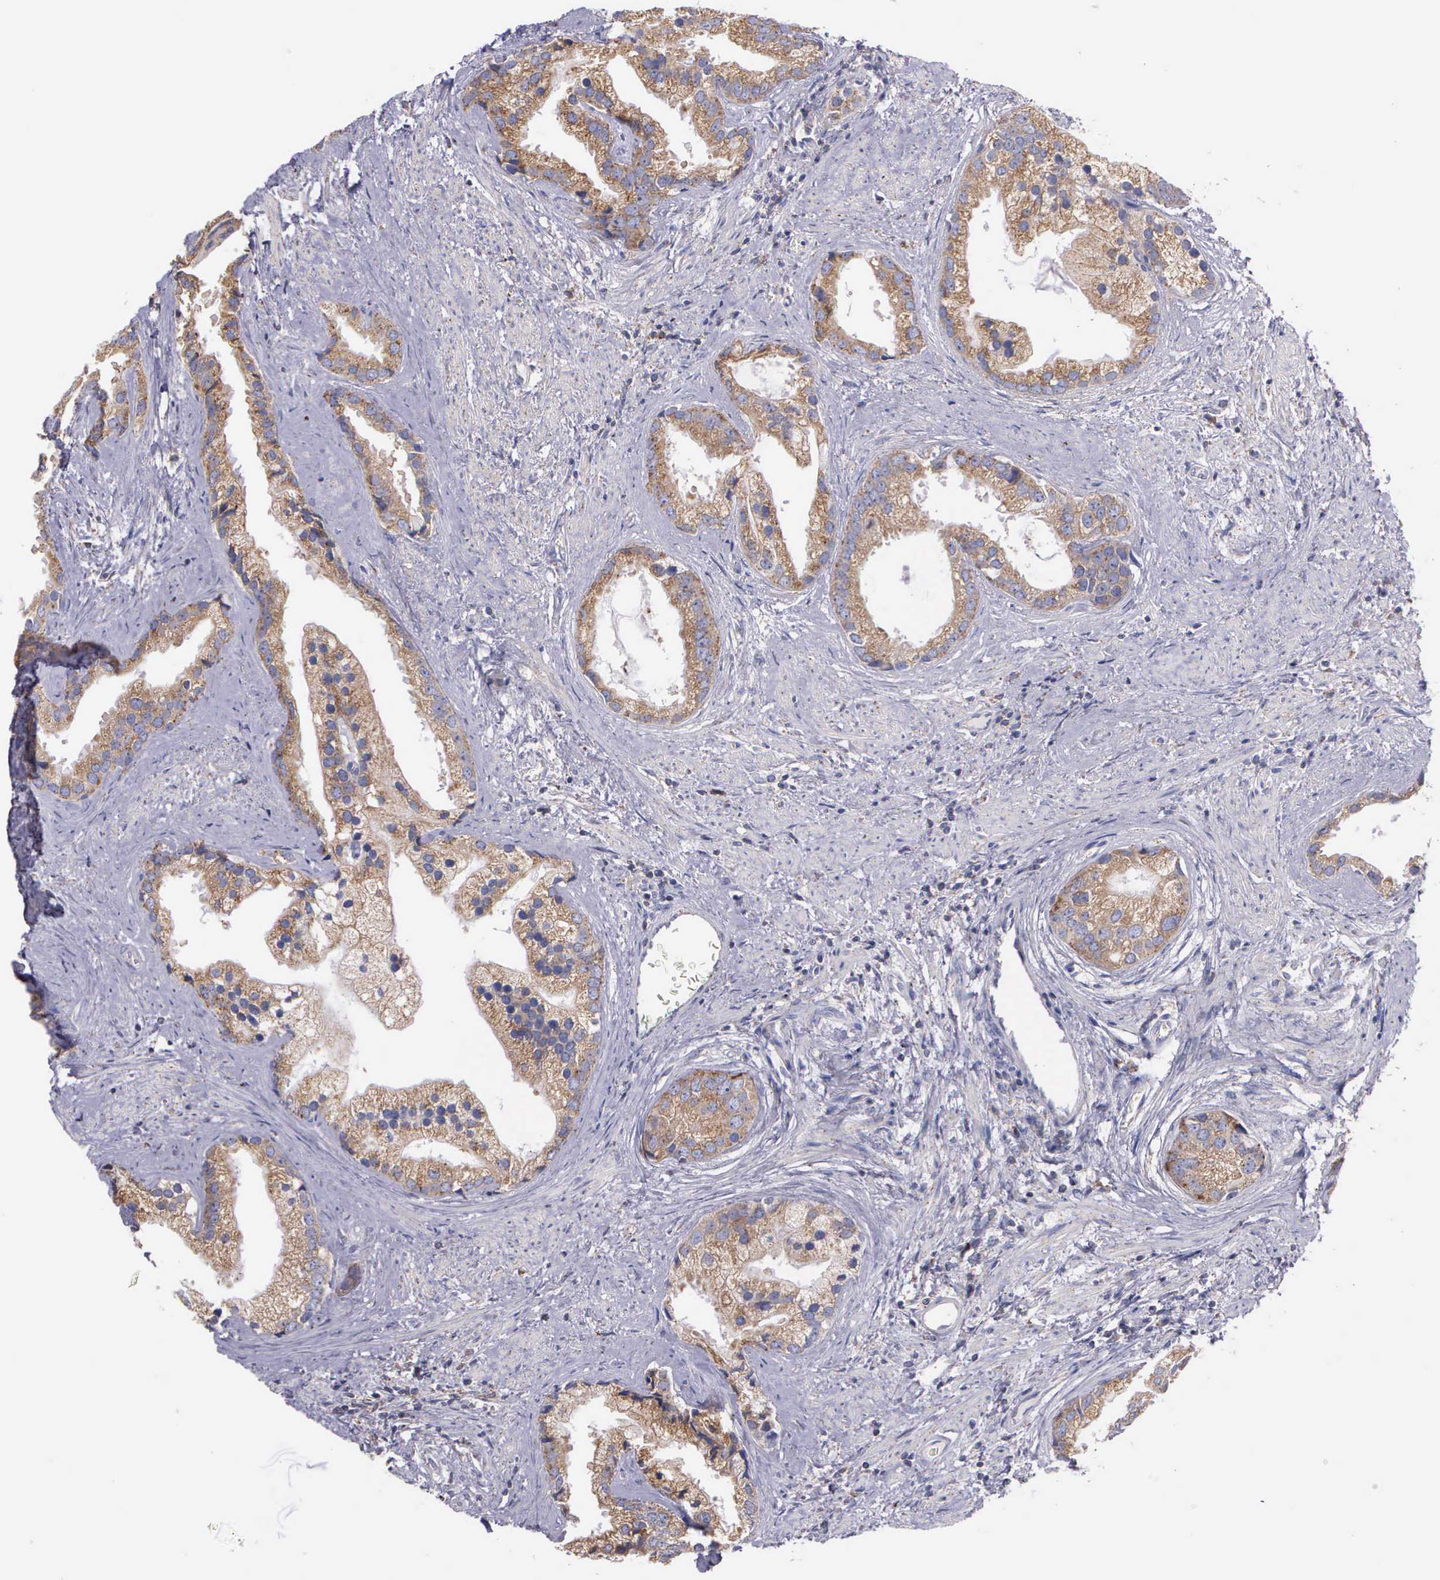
{"staining": {"intensity": "weak", "quantity": ">75%", "location": "cytoplasmic/membranous"}, "tissue": "prostate cancer", "cell_type": "Tumor cells", "image_type": "cancer", "snomed": [{"axis": "morphology", "description": "Adenocarcinoma, Medium grade"}, {"axis": "topography", "description": "Prostate"}], "caption": "Prostate cancer stained with immunohistochemistry (IHC) exhibits weak cytoplasmic/membranous staining in about >75% of tumor cells.", "gene": "MIA2", "patient": {"sex": "male", "age": 65}}